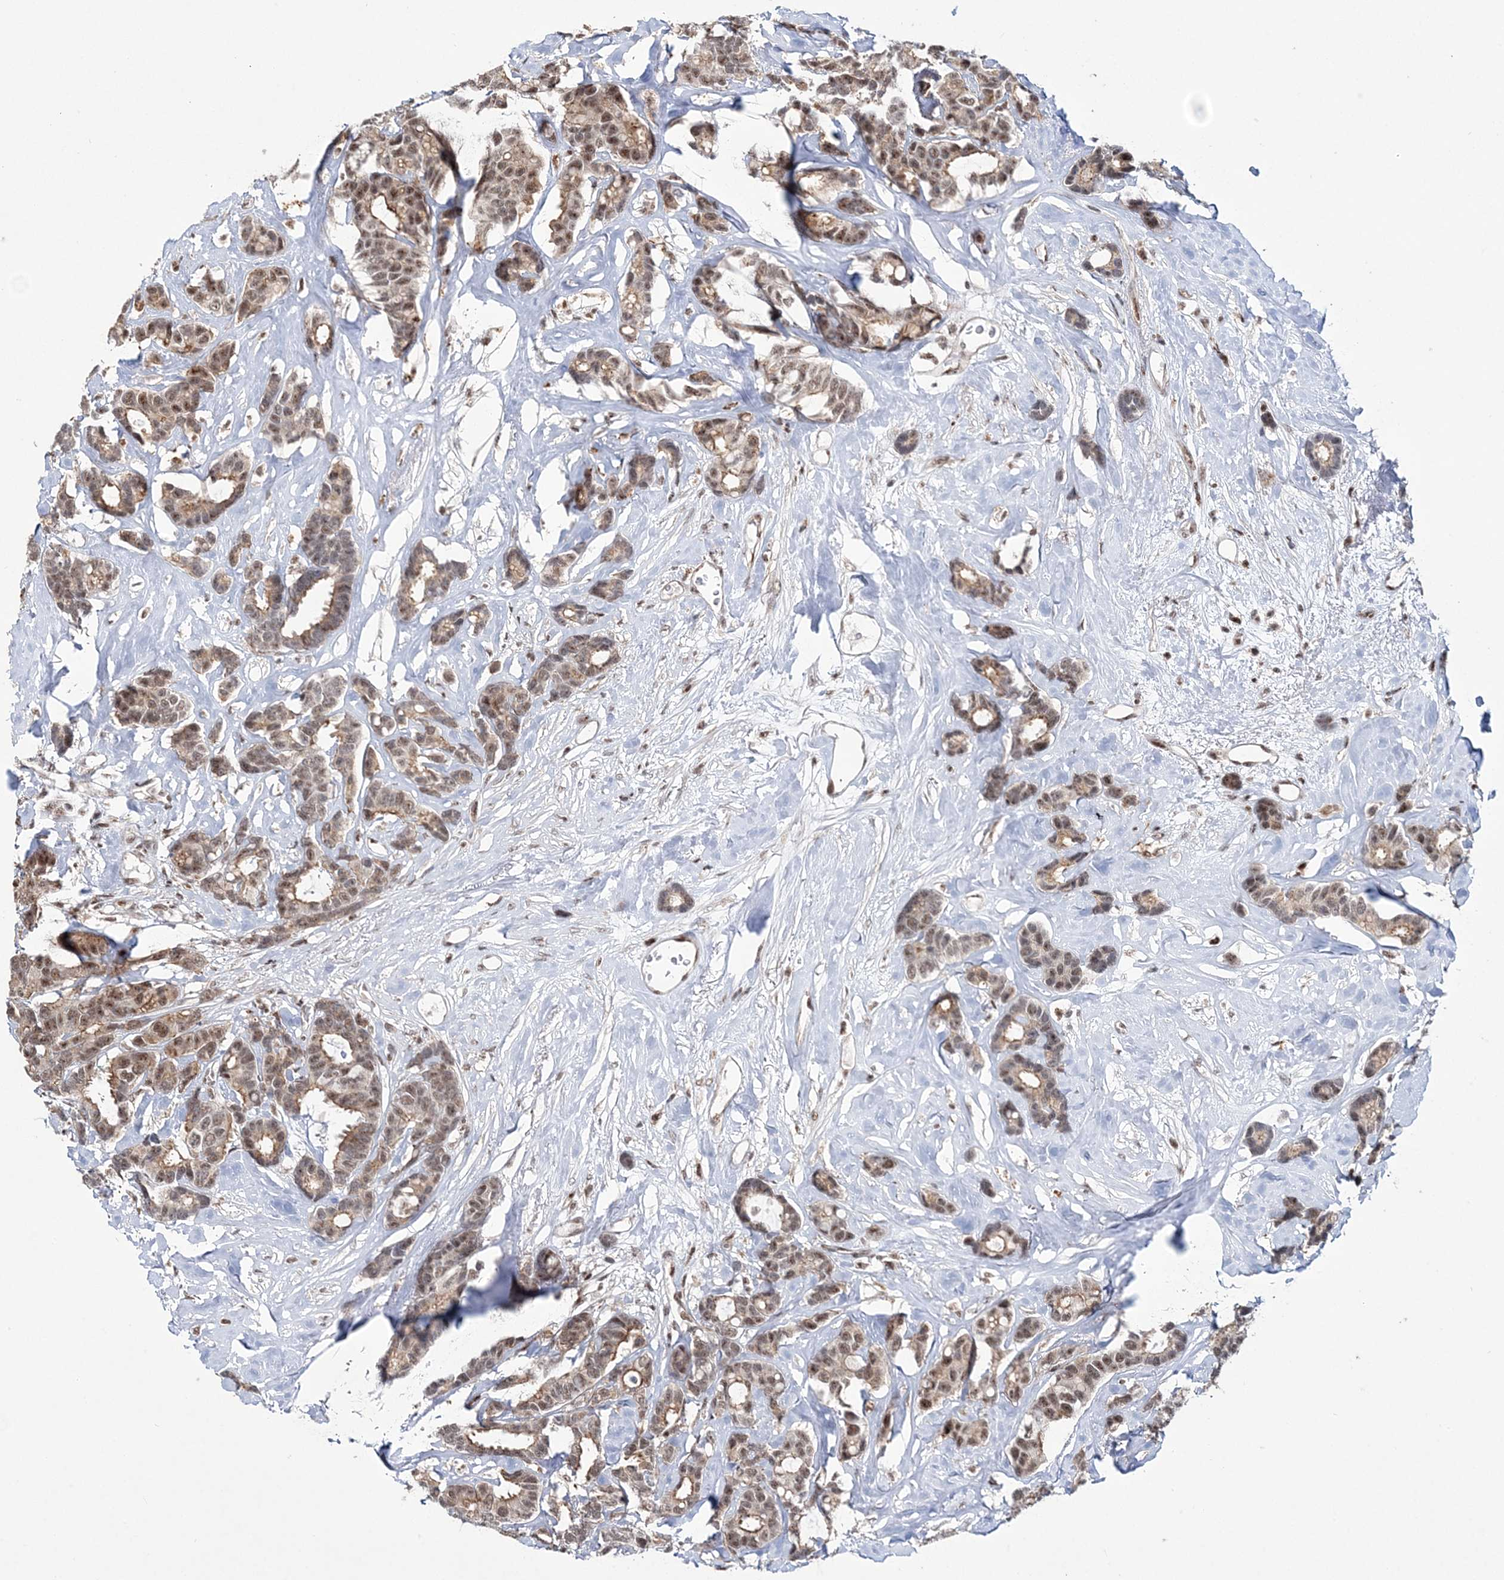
{"staining": {"intensity": "moderate", "quantity": ">75%", "location": "cytoplasmic/membranous,nuclear"}, "tissue": "breast cancer", "cell_type": "Tumor cells", "image_type": "cancer", "snomed": [{"axis": "morphology", "description": "Duct carcinoma"}, {"axis": "topography", "description": "Breast"}], "caption": "High-magnification brightfield microscopy of breast infiltrating ductal carcinoma stained with DAB (3,3'-diaminobenzidine) (brown) and counterstained with hematoxylin (blue). tumor cells exhibit moderate cytoplasmic/membranous and nuclear expression is present in approximately>75% of cells.", "gene": "TATDN2", "patient": {"sex": "female", "age": 87}}